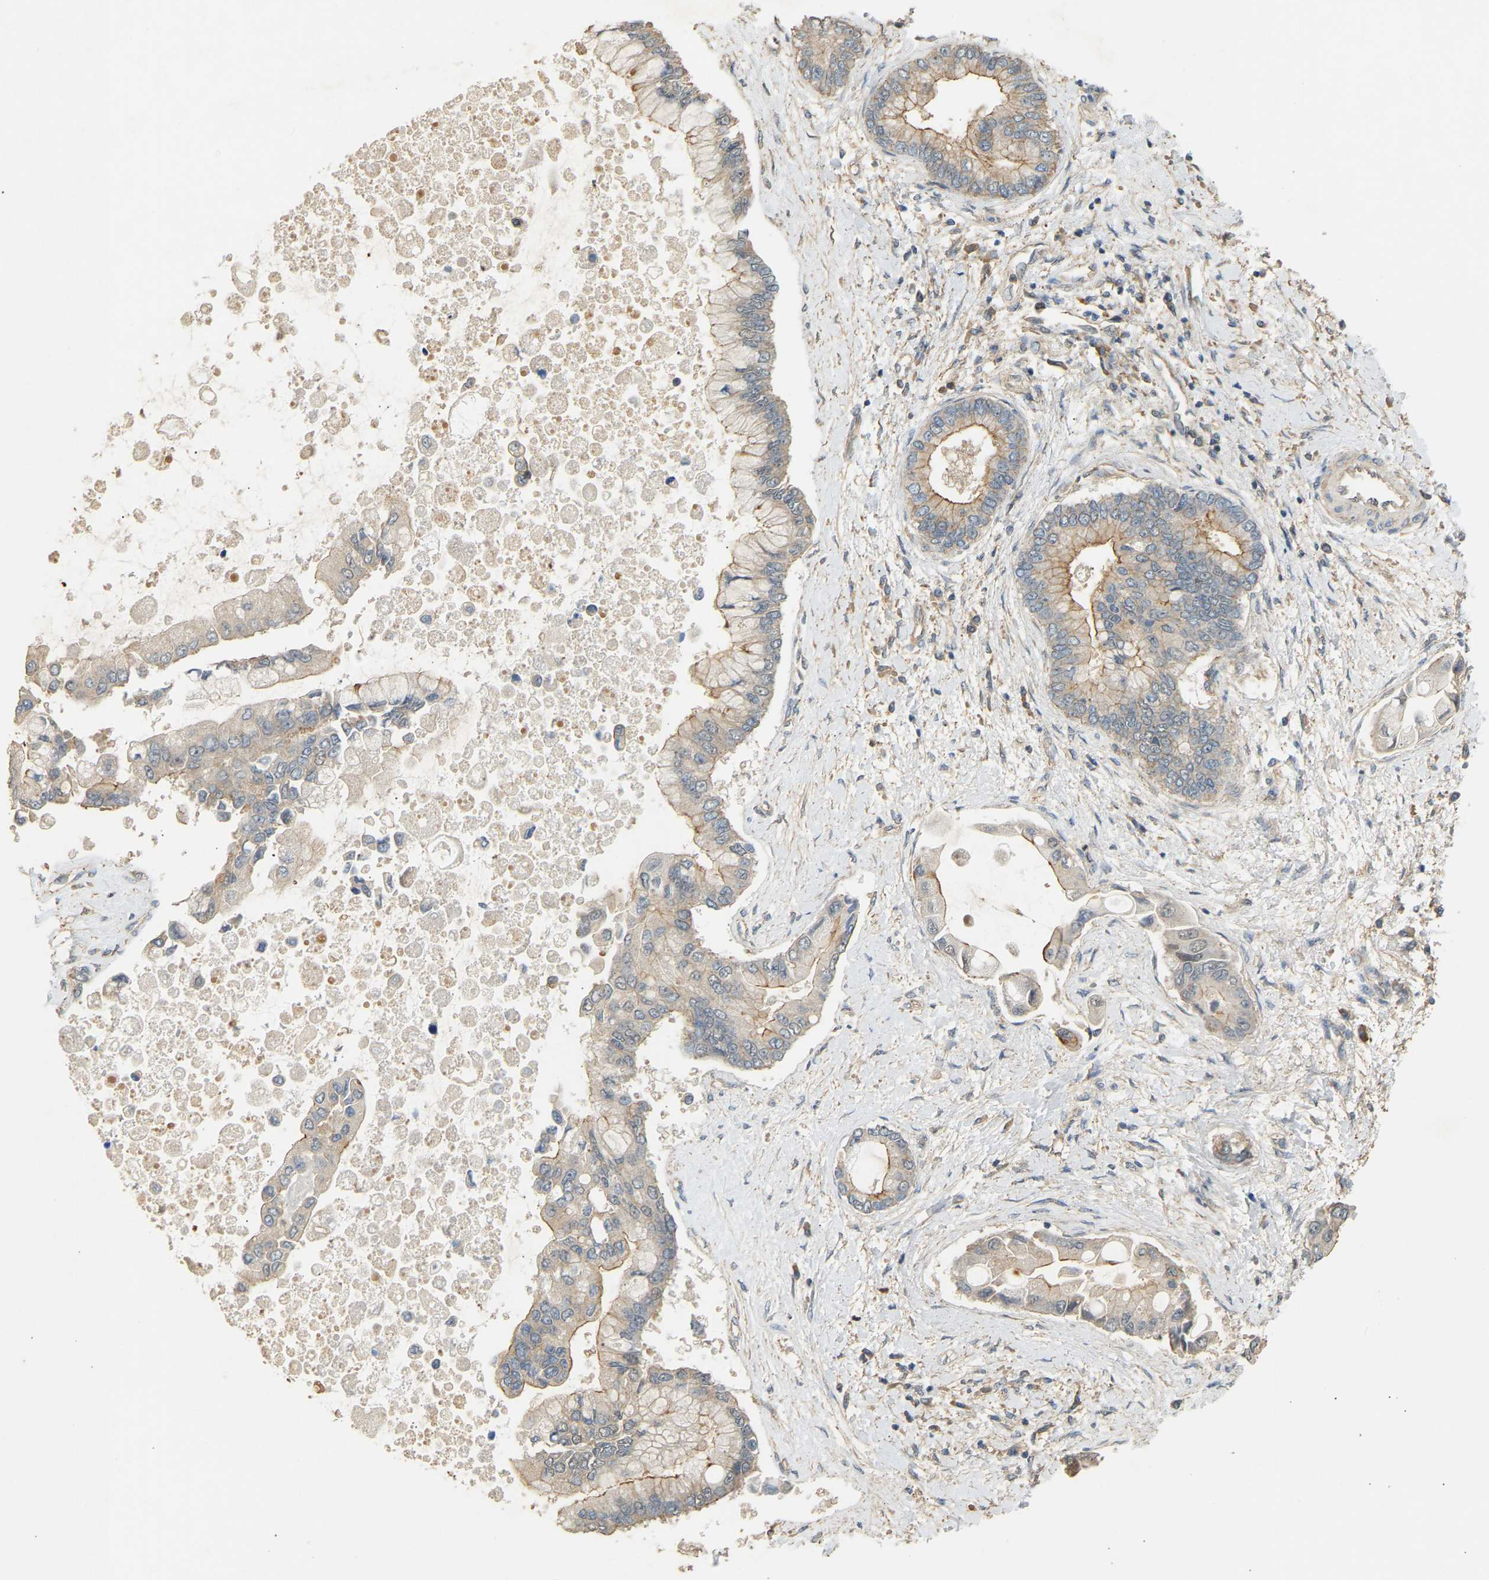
{"staining": {"intensity": "weak", "quantity": "25%-75%", "location": "cytoplasmic/membranous"}, "tissue": "liver cancer", "cell_type": "Tumor cells", "image_type": "cancer", "snomed": [{"axis": "morphology", "description": "Cholangiocarcinoma"}, {"axis": "topography", "description": "Liver"}], "caption": "Approximately 25%-75% of tumor cells in liver cholangiocarcinoma display weak cytoplasmic/membranous protein expression as visualized by brown immunohistochemical staining.", "gene": "RGL1", "patient": {"sex": "male", "age": 50}}